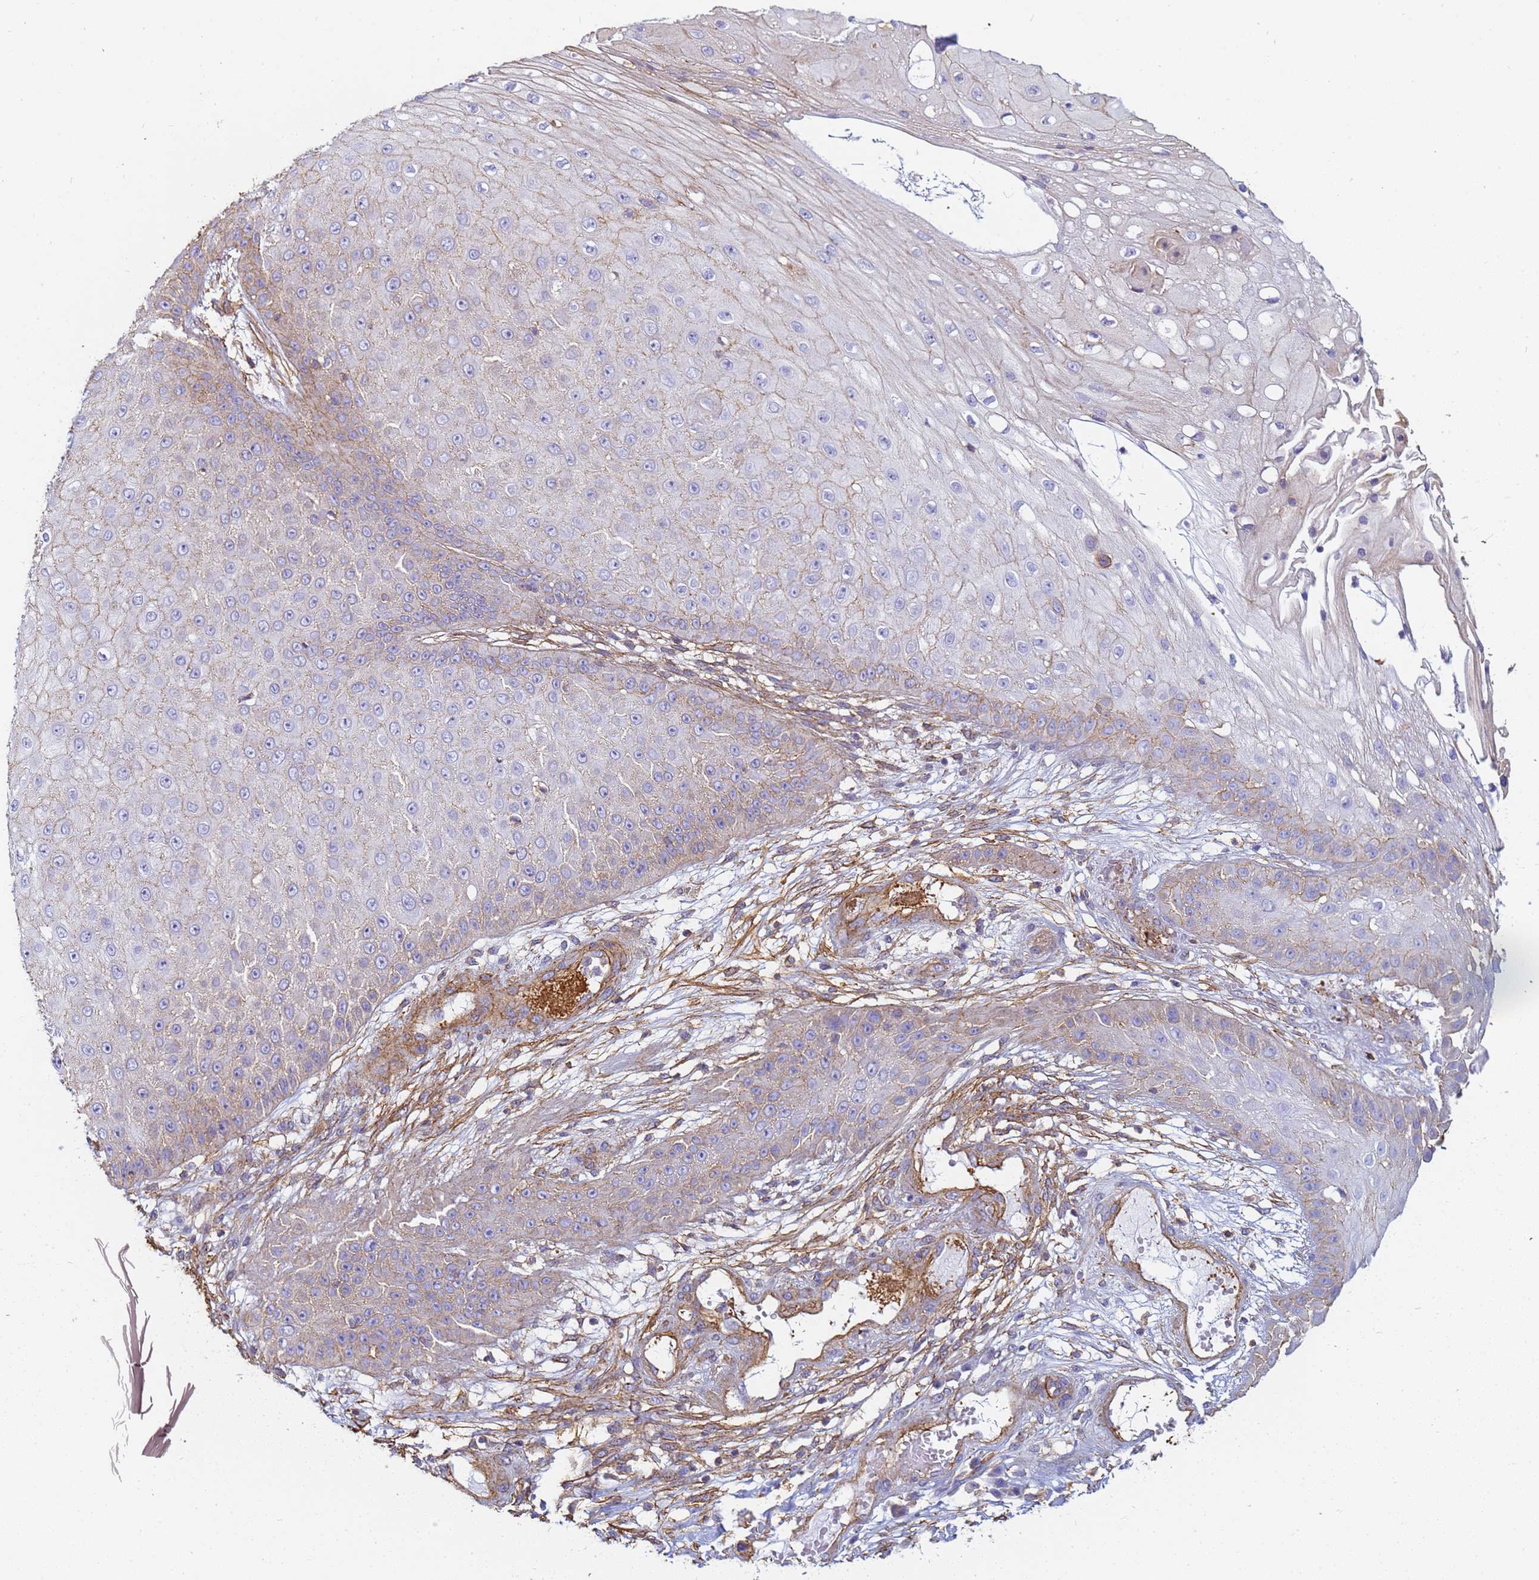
{"staining": {"intensity": "moderate", "quantity": "25%-75%", "location": "cytoplasmic/membranous"}, "tissue": "skin cancer", "cell_type": "Tumor cells", "image_type": "cancer", "snomed": [{"axis": "morphology", "description": "Squamous cell carcinoma, NOS"}, {"axis": "topography", "description": "Skin"}], "caption": "A brown stain labels moderate cytoplasmic/membranous expression of a protein in skin squamous cell carcinoma tumor cells.", "gene": "TPM1", "patient": {"sex": "male", "age": 70}}